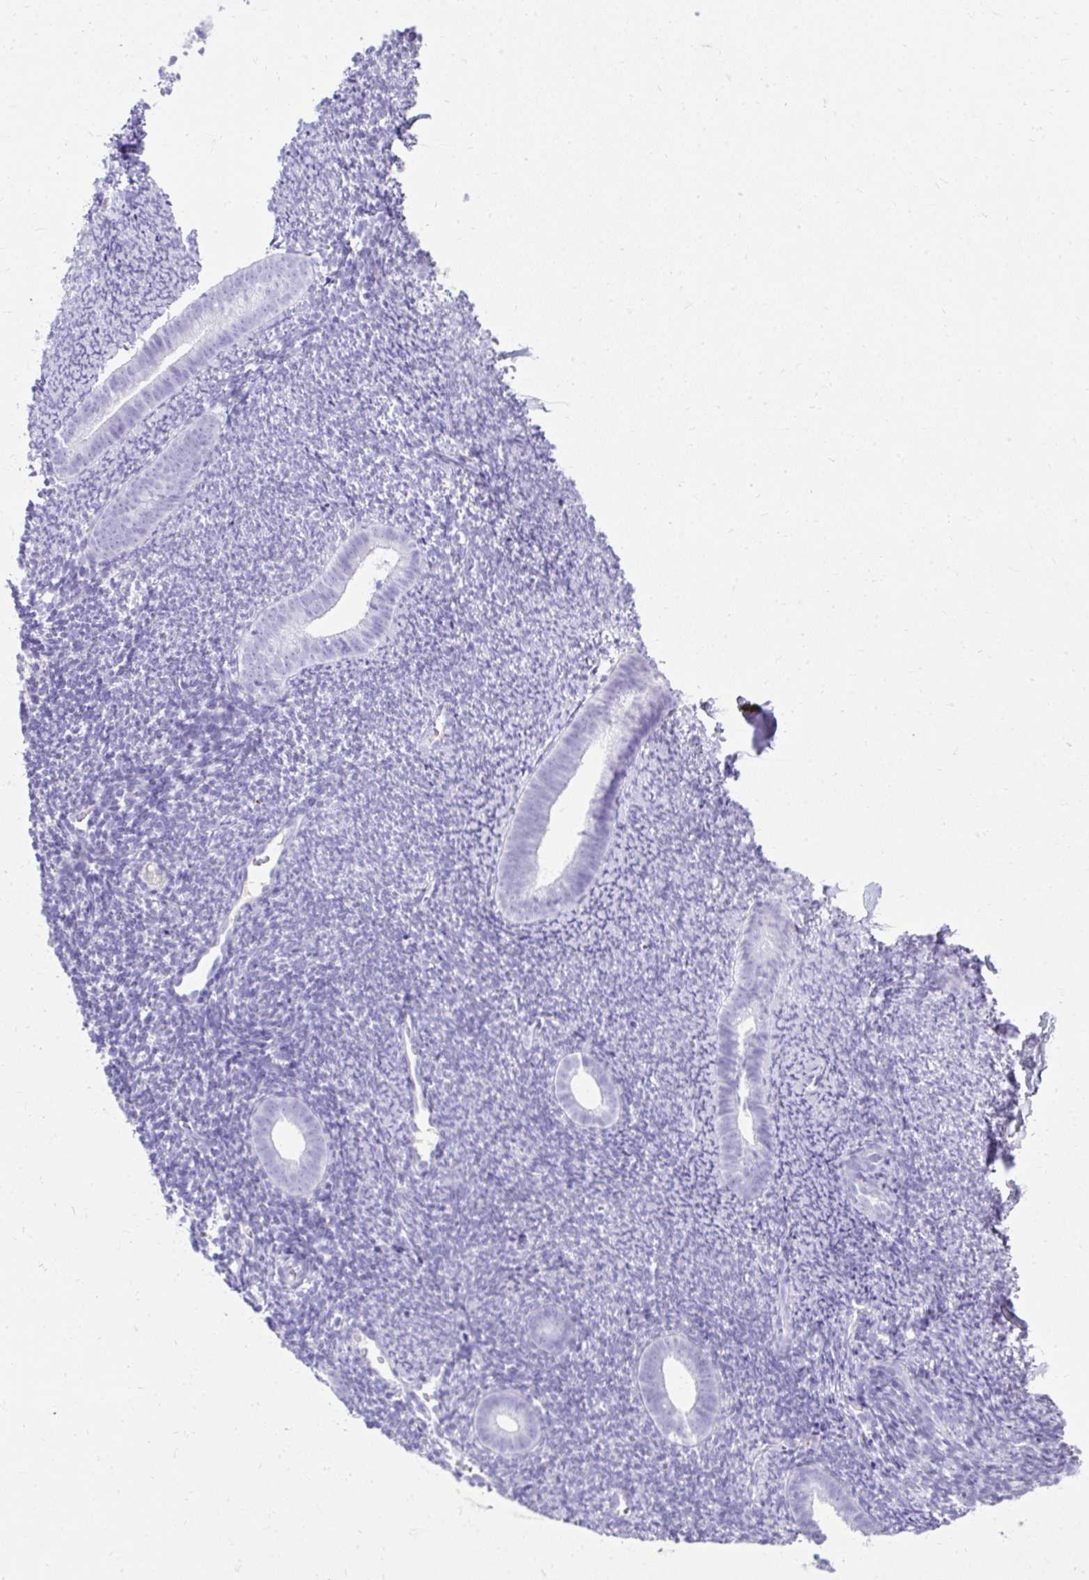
{"staining": {"intensity": "negative", "quantity": "none", "location": "none"}, "tissue": "endometrium", "cell_type": "Cells in endometrial stroma", "image_type": "normal", "snomed": [{"axis": "morphology", "description": "Normal tissue, NOS"}, {"axis": "topography", "description": "Endometrium"}], "caption": "DAB (3,3'-diaminobenzidine) immunohistochemical staining of unremarkable human endometrium shows no significant staining in cells in endometrial stroma. (DAB (3,3'-diaminobenzidine) IHC, high magnification).", "gene": "TNNT1", "patient": {"sex": "female", "age": 39}}